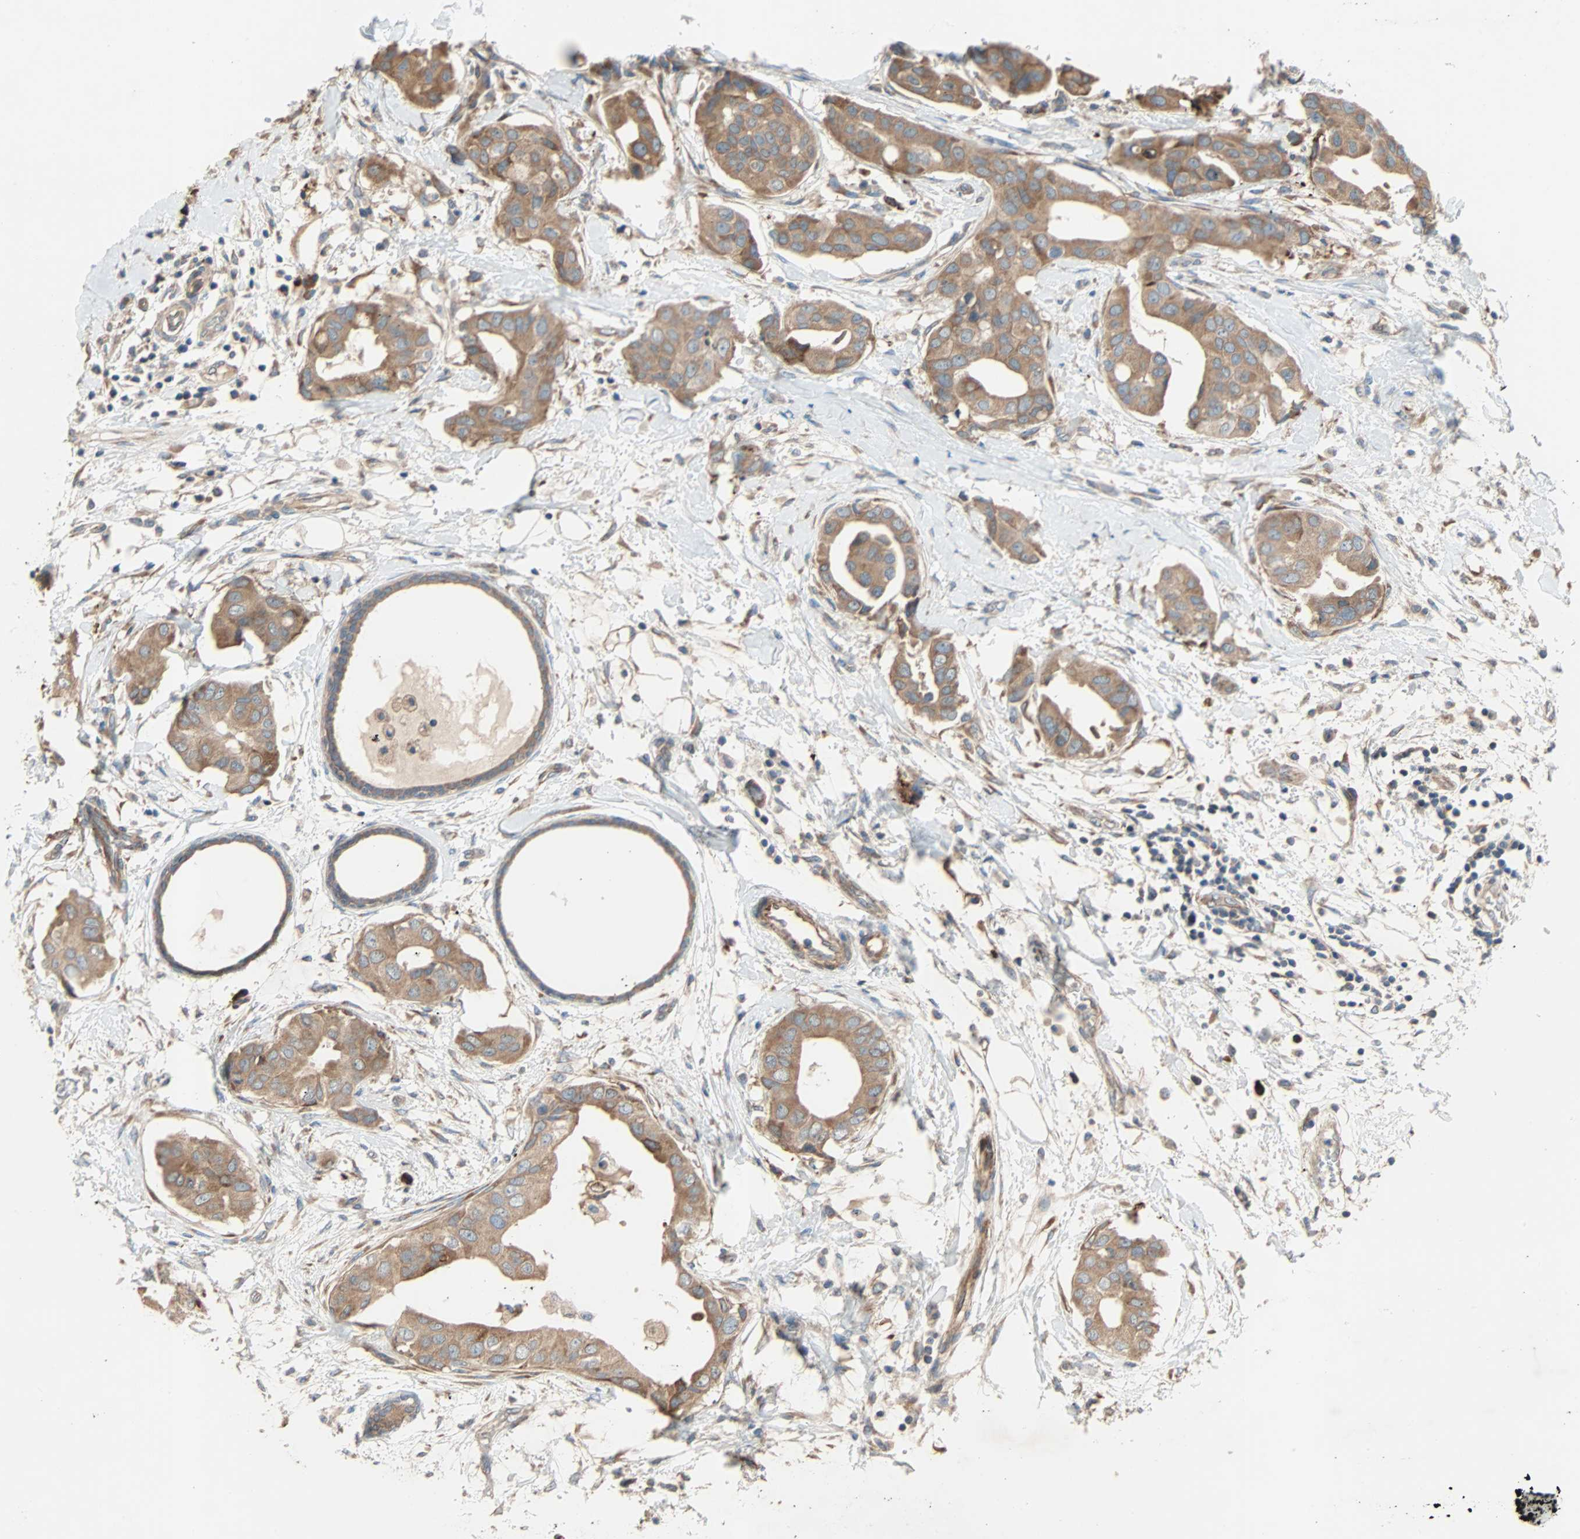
{"staining": {"intensity": "moderate", "quantity": ">75%", "location": "cytoplasmic/membranous"}, "tissue": "breast cancer", "cell_type": "Tumor cells", "image_type": "cancer", "snomed": [{"axis": "morphology", "description": "Duct carcinoma"}, {"axis": "topography", "description": "Breast"}], "caption": "There is medium levels of moderate cytoplasmic/membranous expression in tumor cells of breast cancer (invasive ductal carcinoma), as demonstrated by immunohistochemical staining (brown color).", "gene": "XYLT1", "patient": {"sex": "female", "age": 40}}